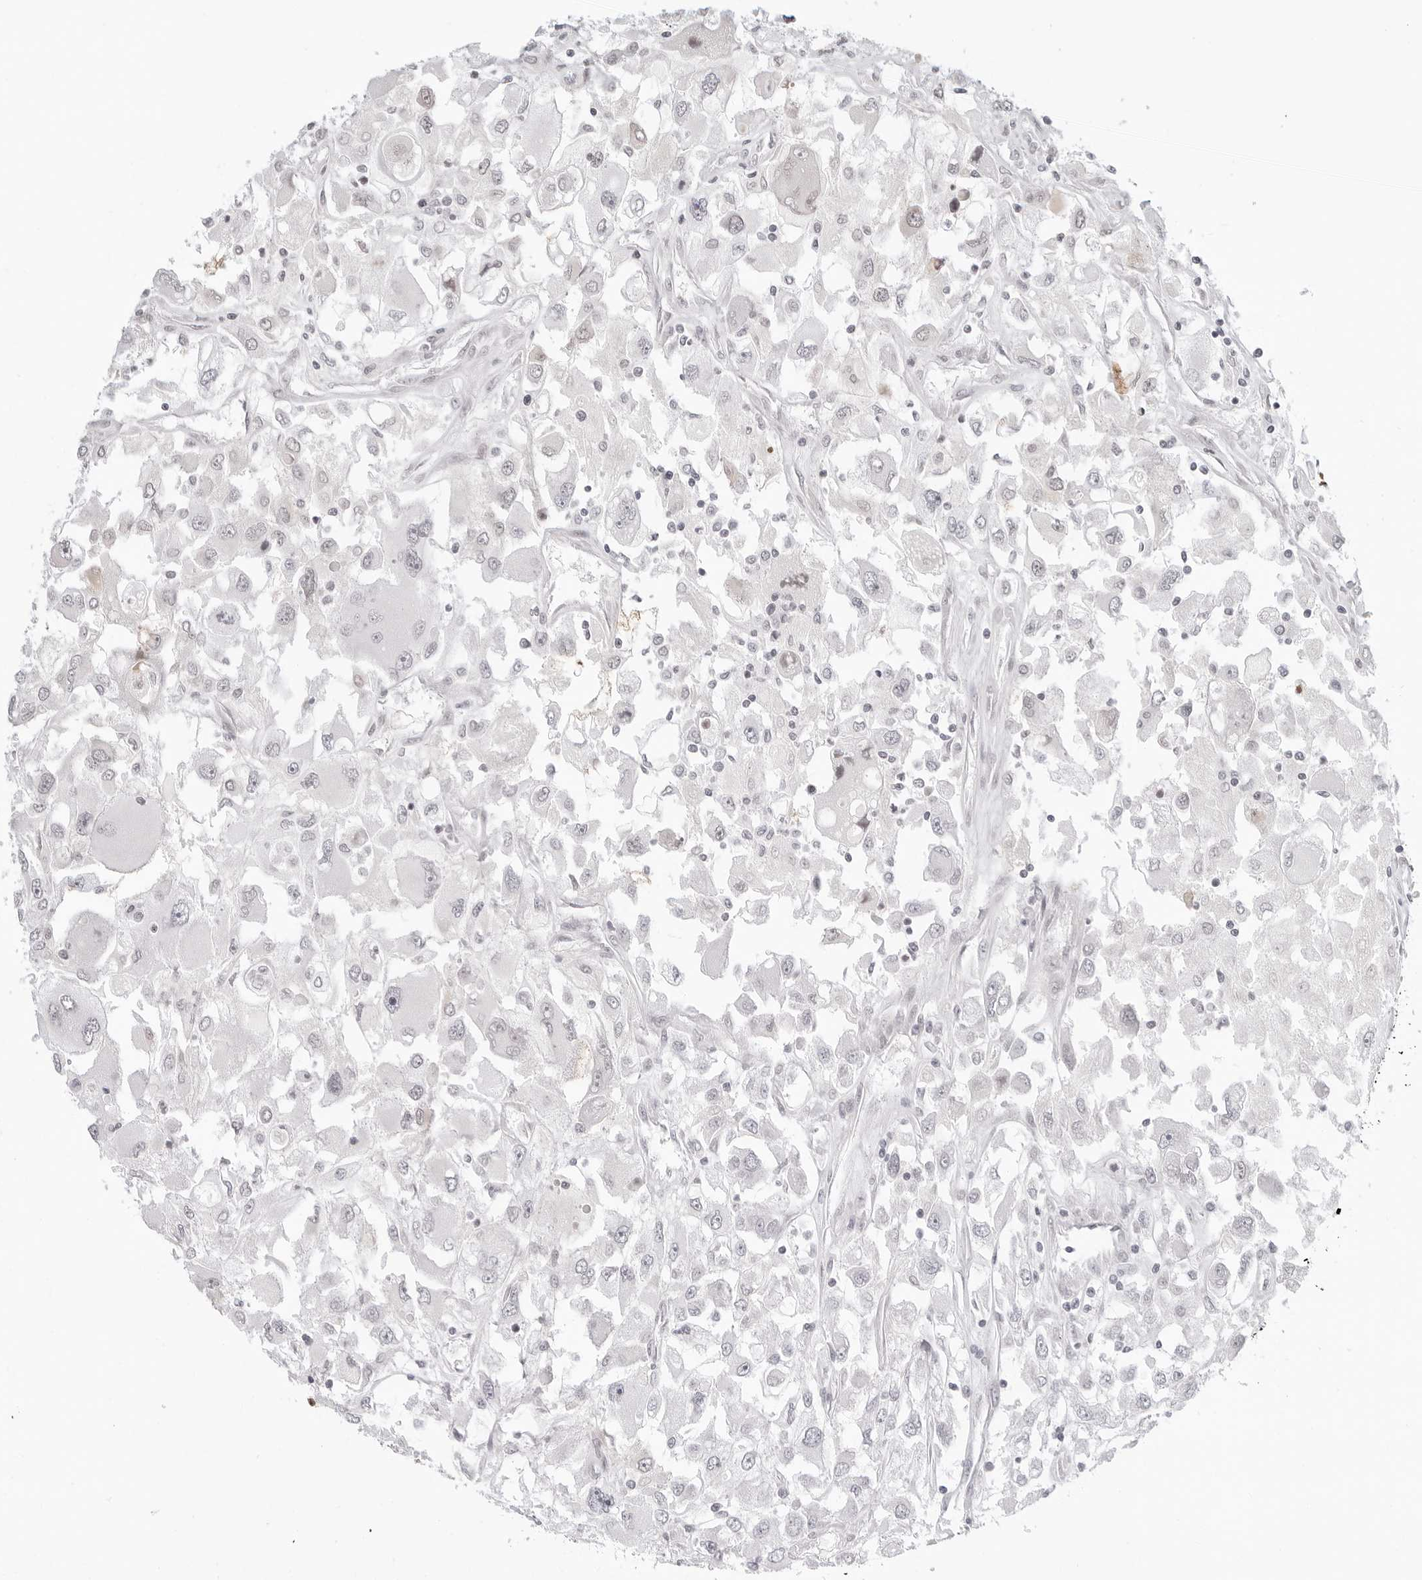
{"staining": {"intensity": "negative", "quantity": "none", "location": "none"}, "tissue": "renal cancer", "cell_type": "Tumor cells", "image_type": "cancer", "snomed": [{"axis": "morphology", "description": "Adenocarcinoma, NOS"}, {"axis": "topography", "description": "Kidney"}], "caption": "Renal adenocarcinoma was stained to show a protein in brown. There is no significant positivity in tumor cells.", "gene": "MSH6", "patient": {"sex": "female", "age": 52}}